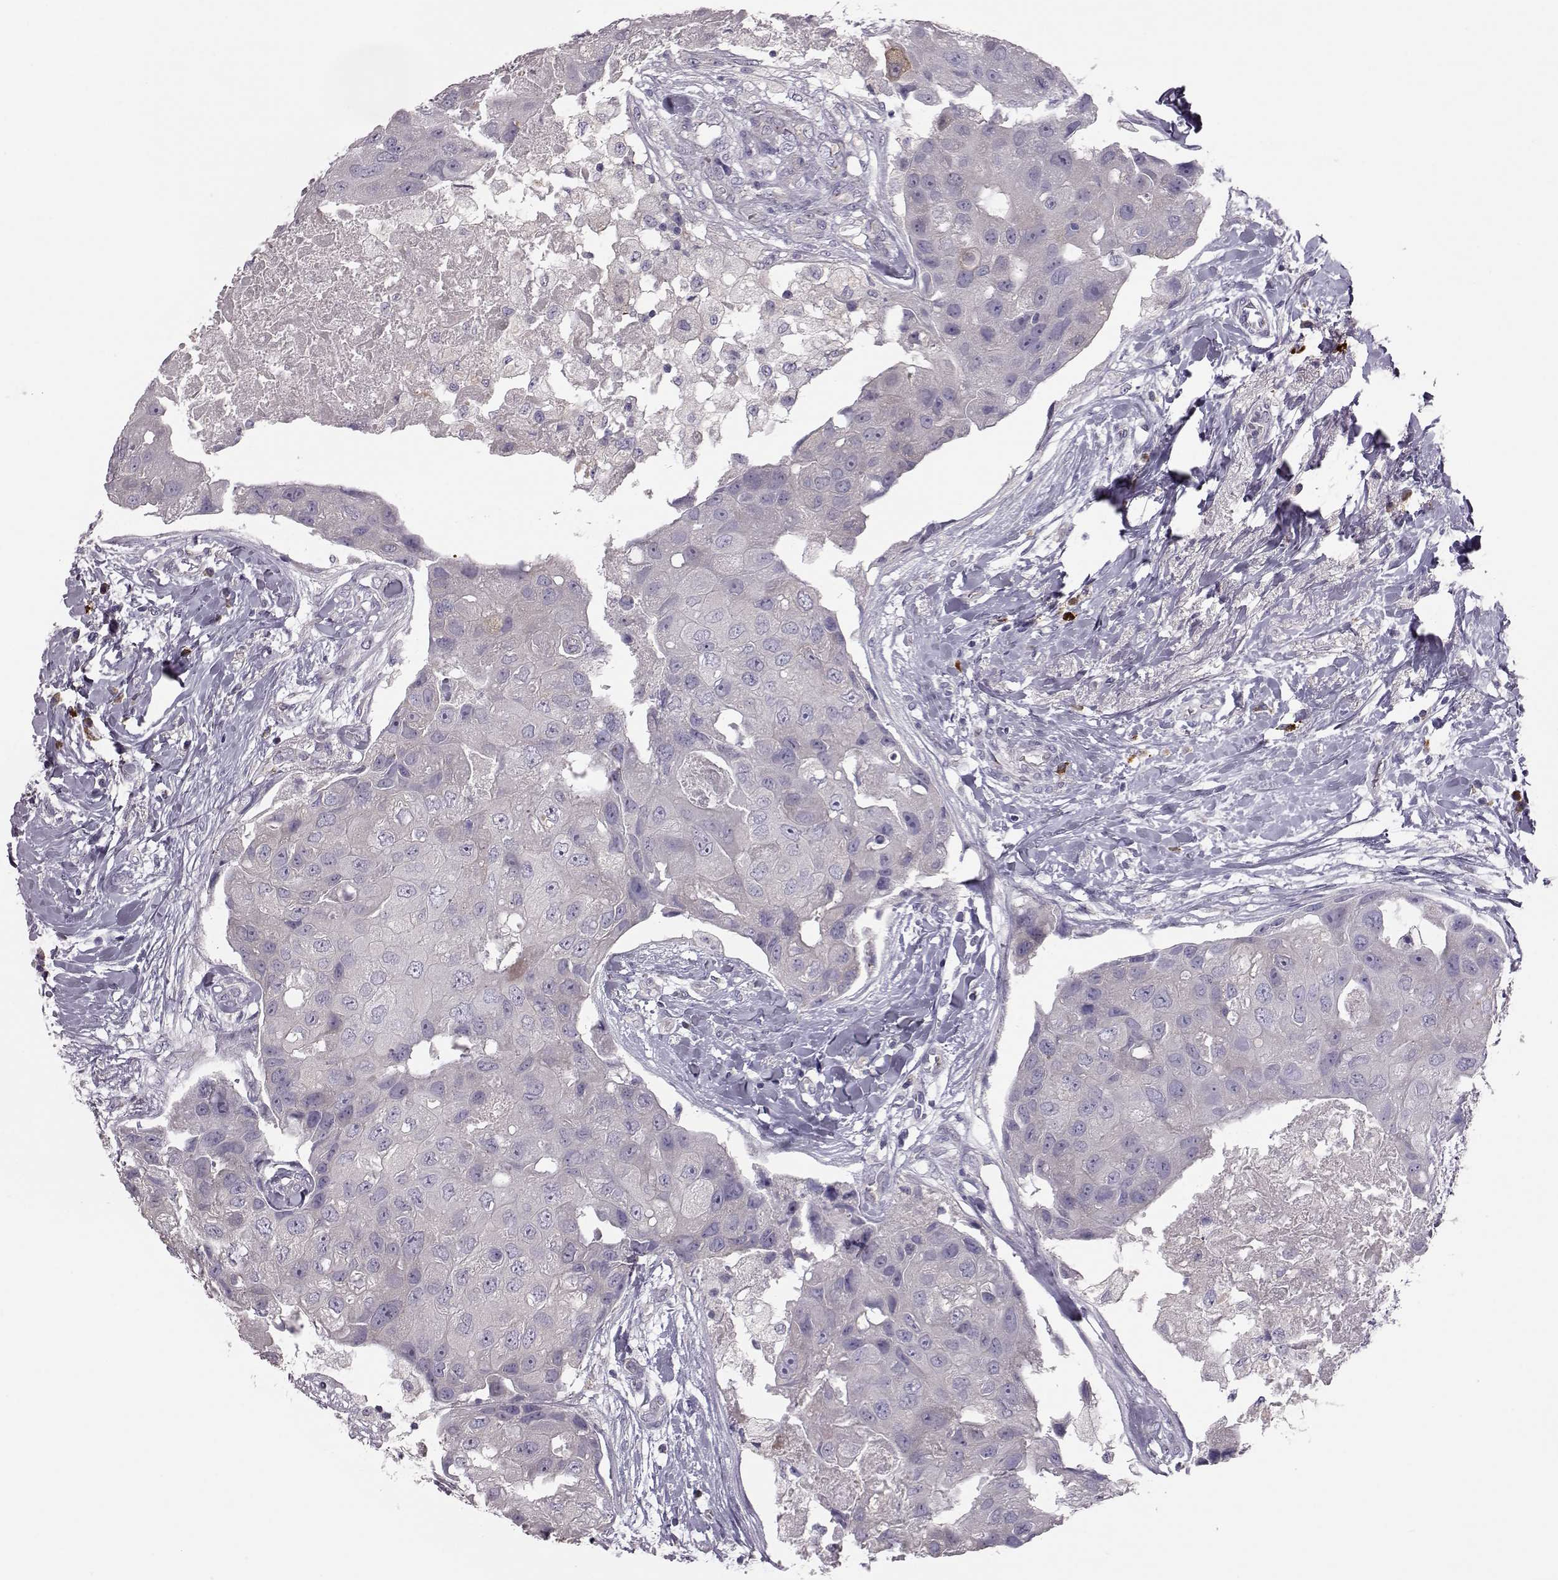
{"staining": {"intensity": "negative", "quantity": "none", "location": "none"}, "tissue": "breast cancer", "cell_type": "Tumor cells", "image_type": "cancer", "snomed": [{"axis": "morphology", "description": "Duct carcinoma"}, {"axis": "topography", "description": "Breast"}], "caption": "Breast cancer (invasive ductal carcinoma) was stained to show a protein in brown. There is no significant expression in tumor cells. (Brightfield microscopy of DAB (3,3'-diaminobenzidine) immunohistochemistry (IHC) at high magnification).", "gene": "ADGRG5", "patient": {"sex": "female", "age": 43}}